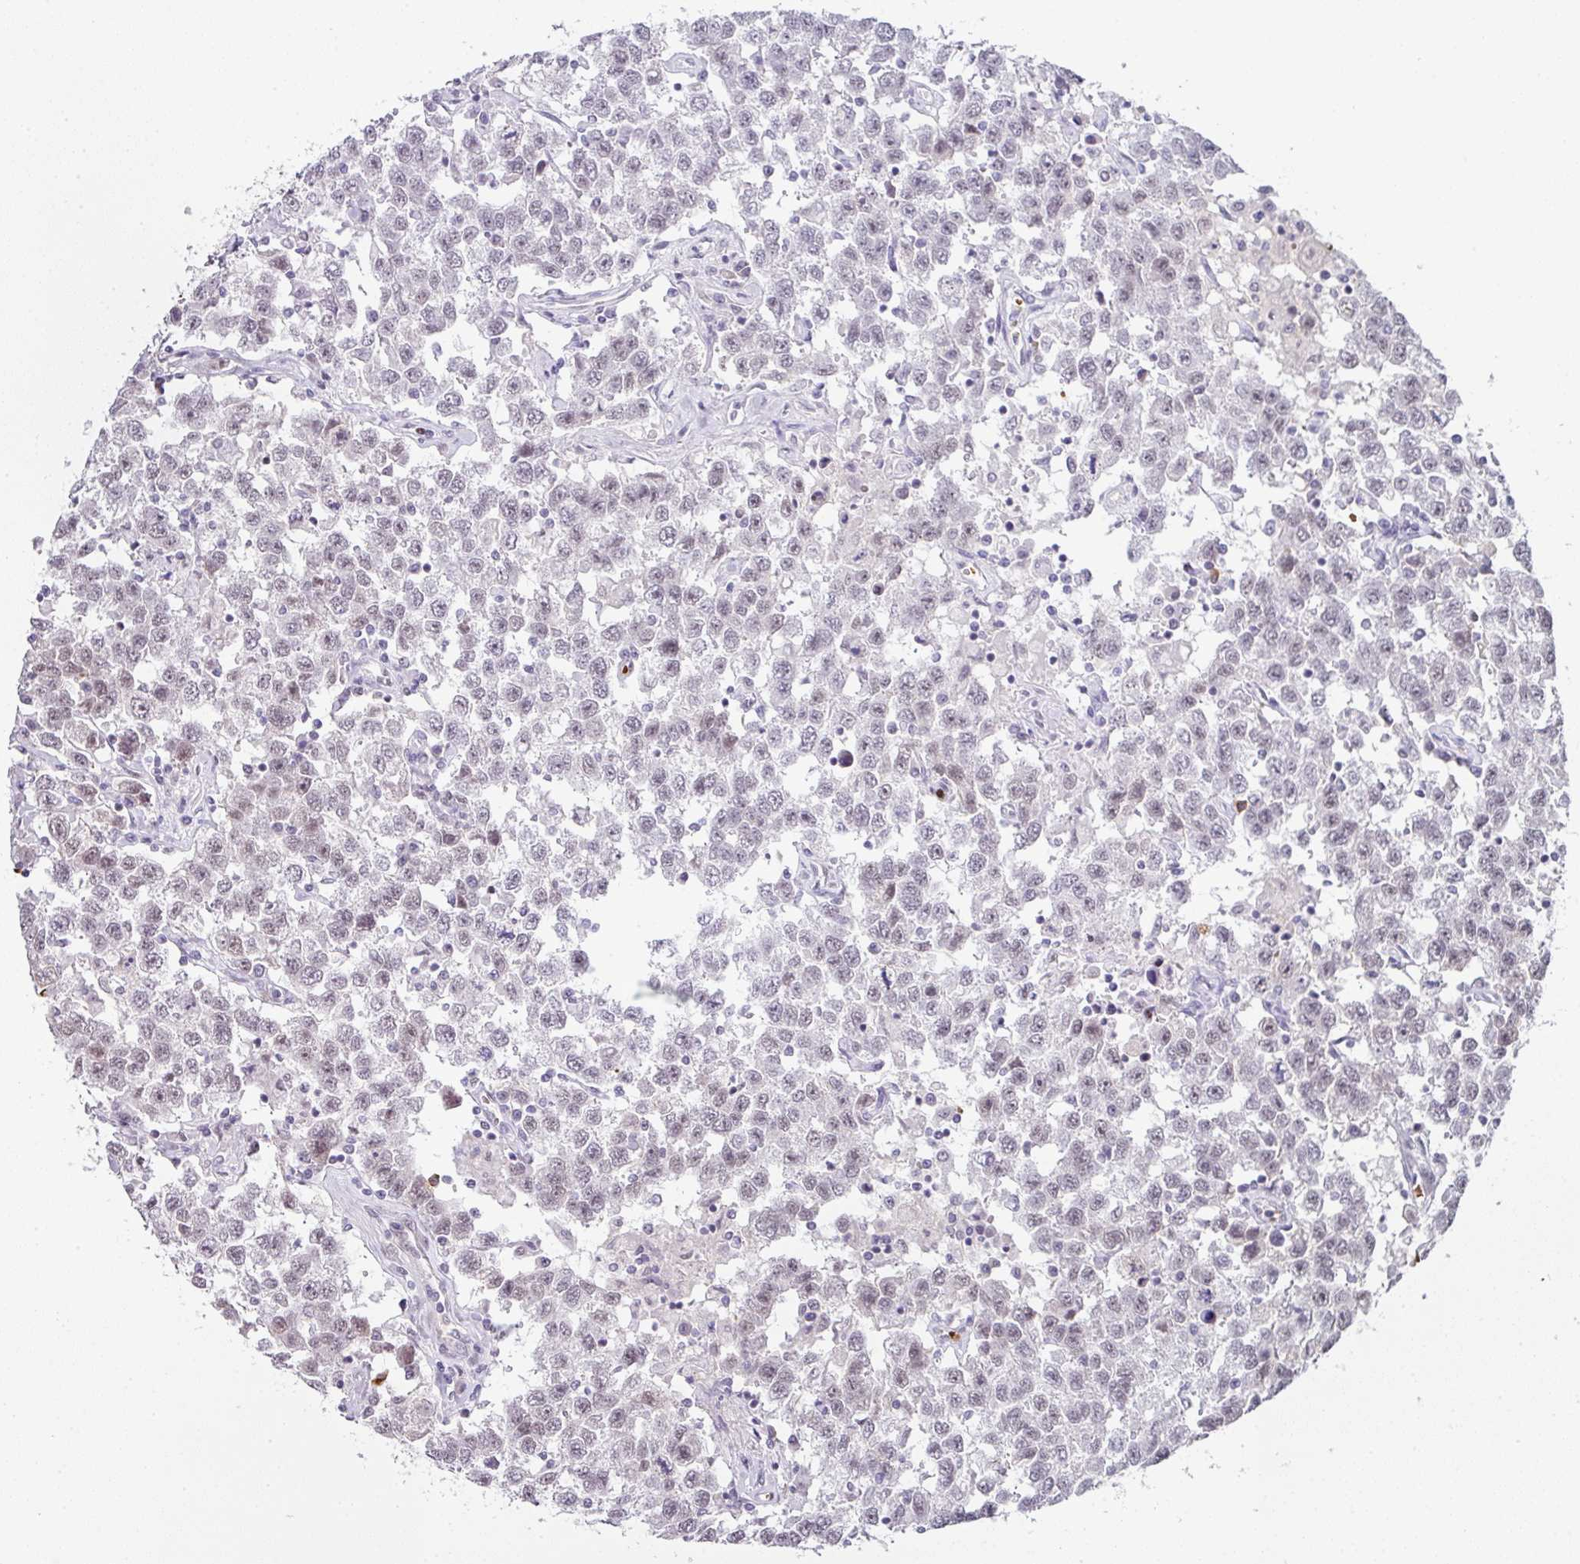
{"staining": {"intensity": "weak", "quantity": "<25%", "location": "nuclear"}, "tissue": "testis cancer", "cell_type": "Tumor cells", "image_type": "cancer", "snomed": [{"axis": "morphology", "description": "Seminoma, NOS"}, {"axis": "topography", "description": "Testis"}], "caption": "Protein analysis of testis cancer (seminoma) exhibits no significant staining in tumor cells.", "gene": "NEIL1", "patient": {"sex": "male", "age": 41}}